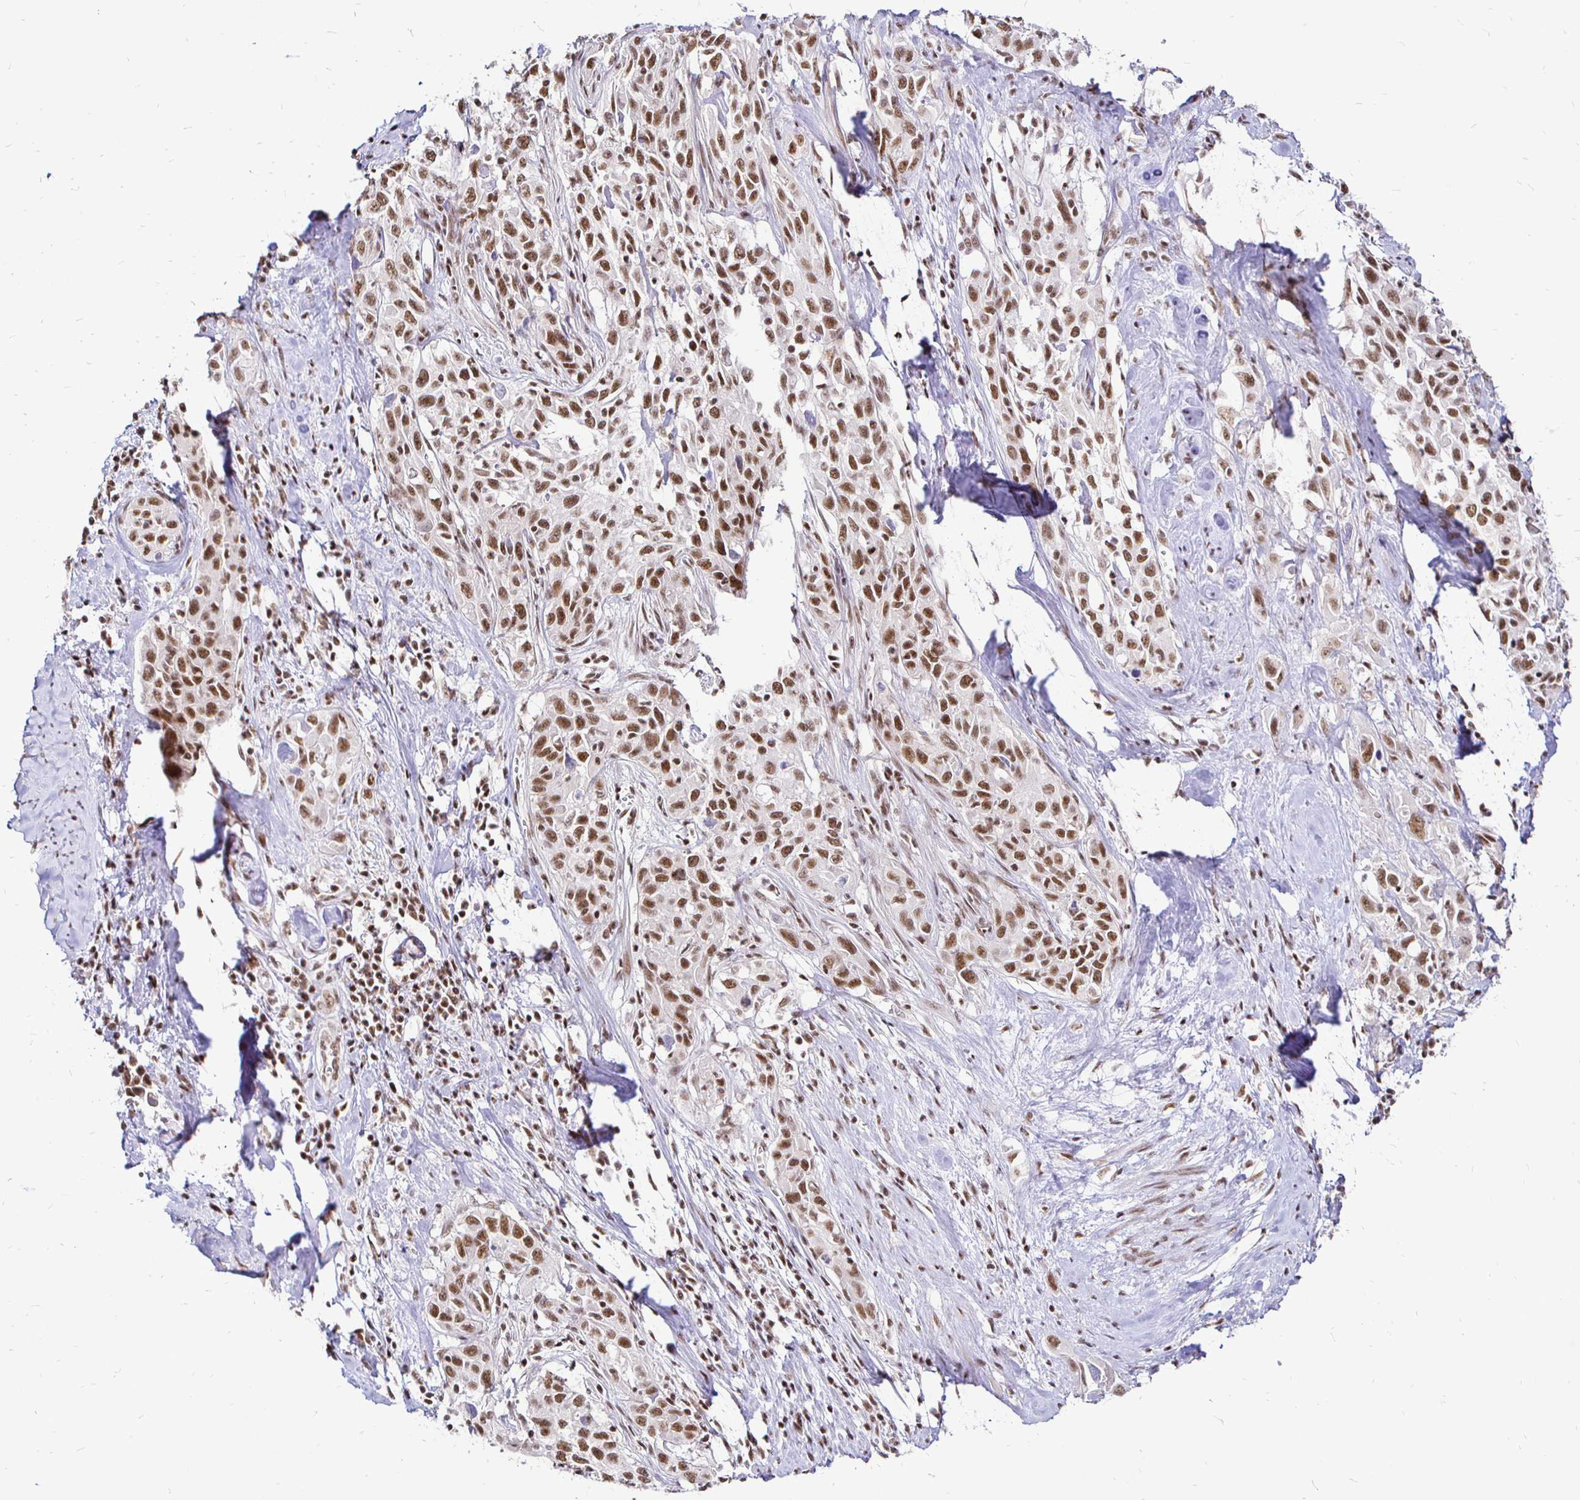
{"staining": {"intensity": "moderate", "quantity": ">75%", "location": "nuclear"}, "tissue": "cervical cancer", "cell_type": "Tumor cells", "image_type": "cancer", "snomed": [{"axis": "morphology", "description": "Squamous cell carcinoma, NOS"}, {"axis": "topography", "description": "Cervix"}], "caption": "This image demonstrates squamous cell carcinoma (cervical) stained with immunohistochemistry to label a protein in brown. The nuclear of tumor cells show moderate positivity for the protein. Nuclei are counter-stained blue.", "gene": "SIN3A", "patient": {"sex": "female", "age": 51}}